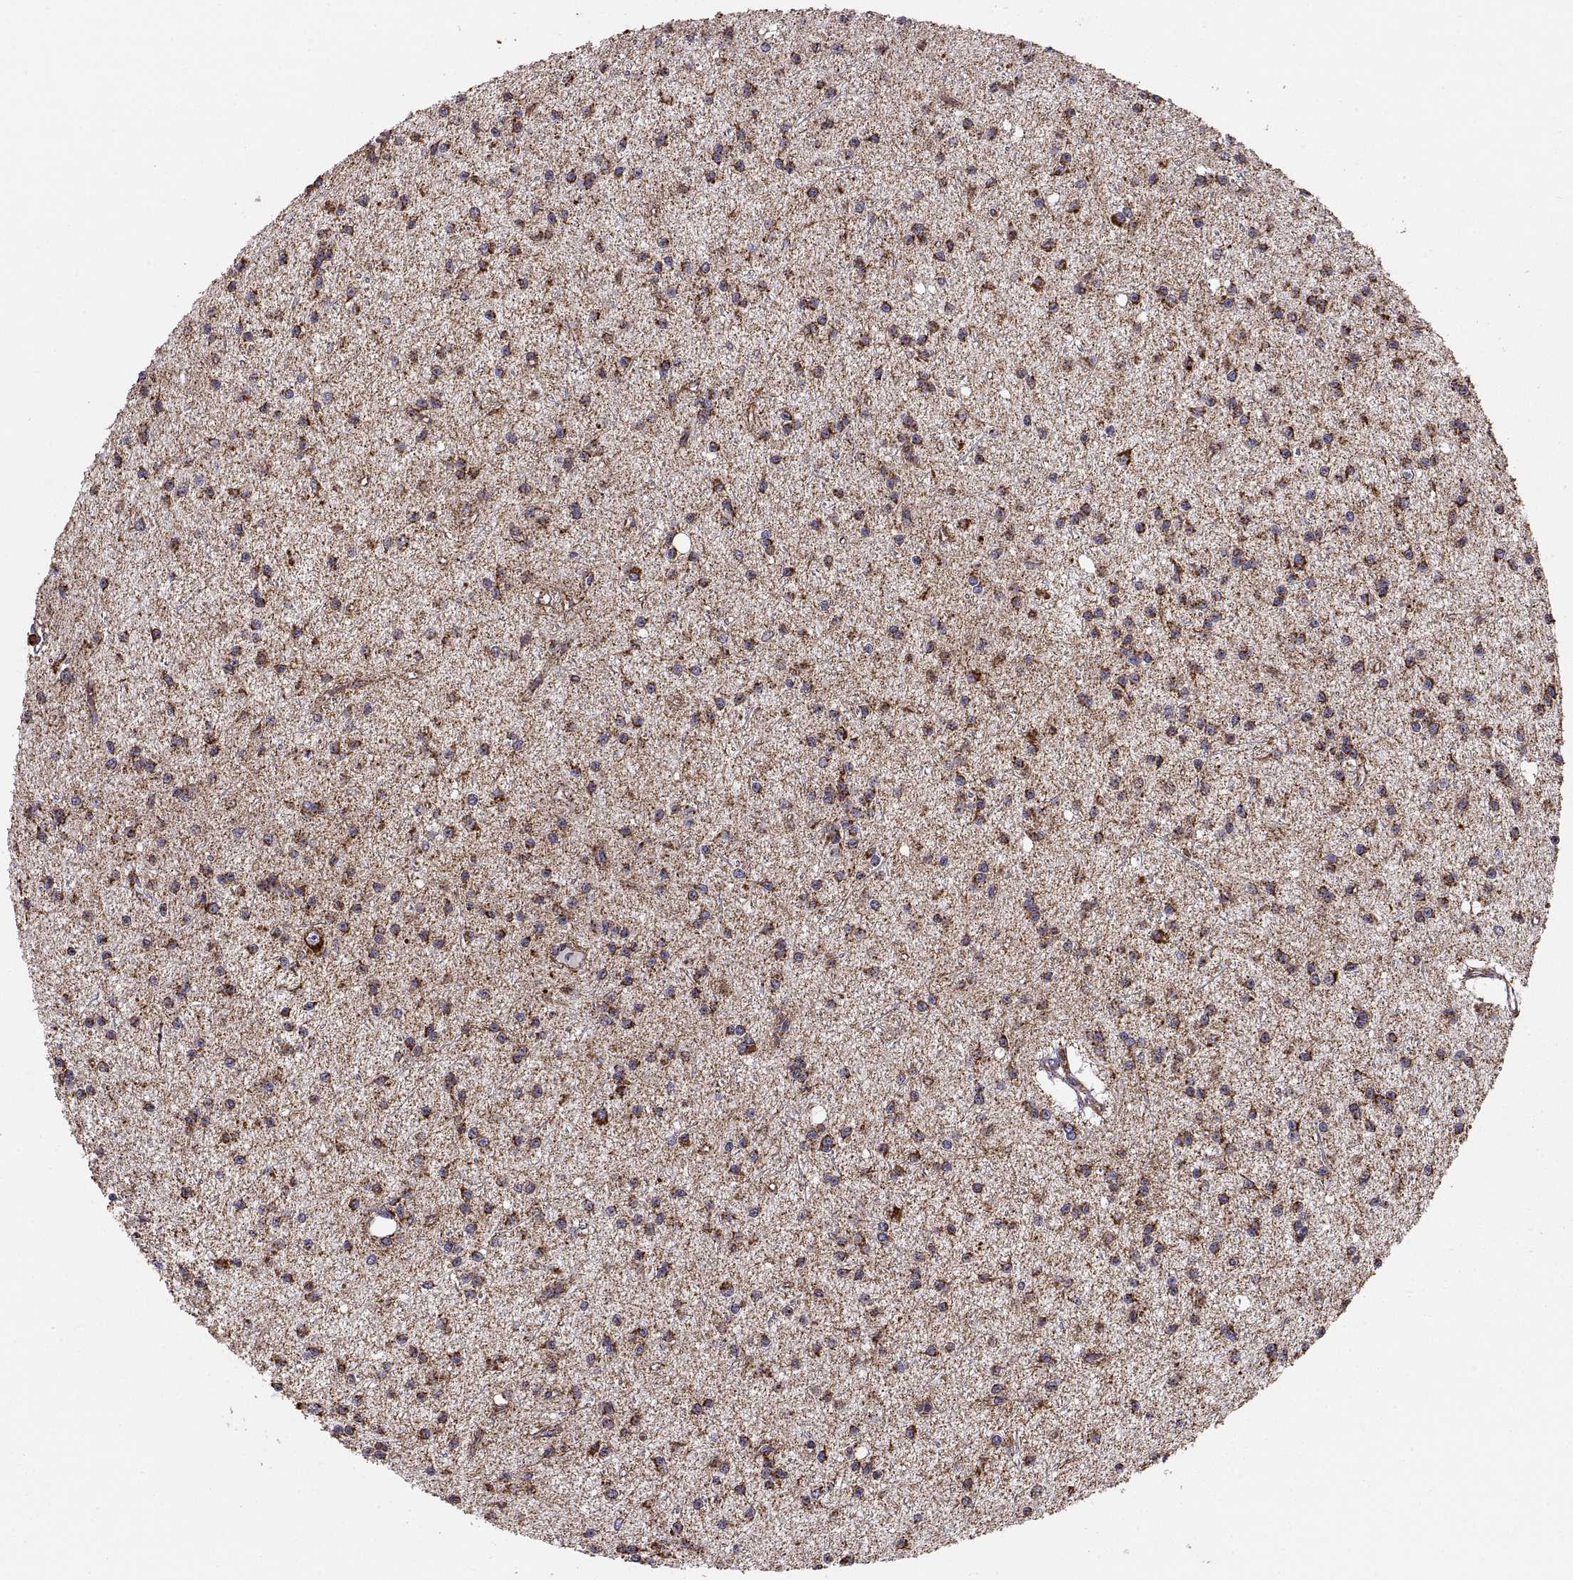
{"staining": {"intensity": "strong", "quantity": ">75%", "location": "cytoplasmic/membranous"}, "tissue": "glioma", "cell_type": "Tumor cells", "image_type": "cancer", "snomed": [{"axis": "morphology", "description": "Glioma, malignant, Low grade"}, {"axis": "topography", "description": "Brain"}], "caption": "Human glioma stained with a brown dye displays strong cytoplasmic/membranous positive staining in about >75% of tumor cells.", "gene": "ARSD", "patient": {"sex": "male", "age": 27}}